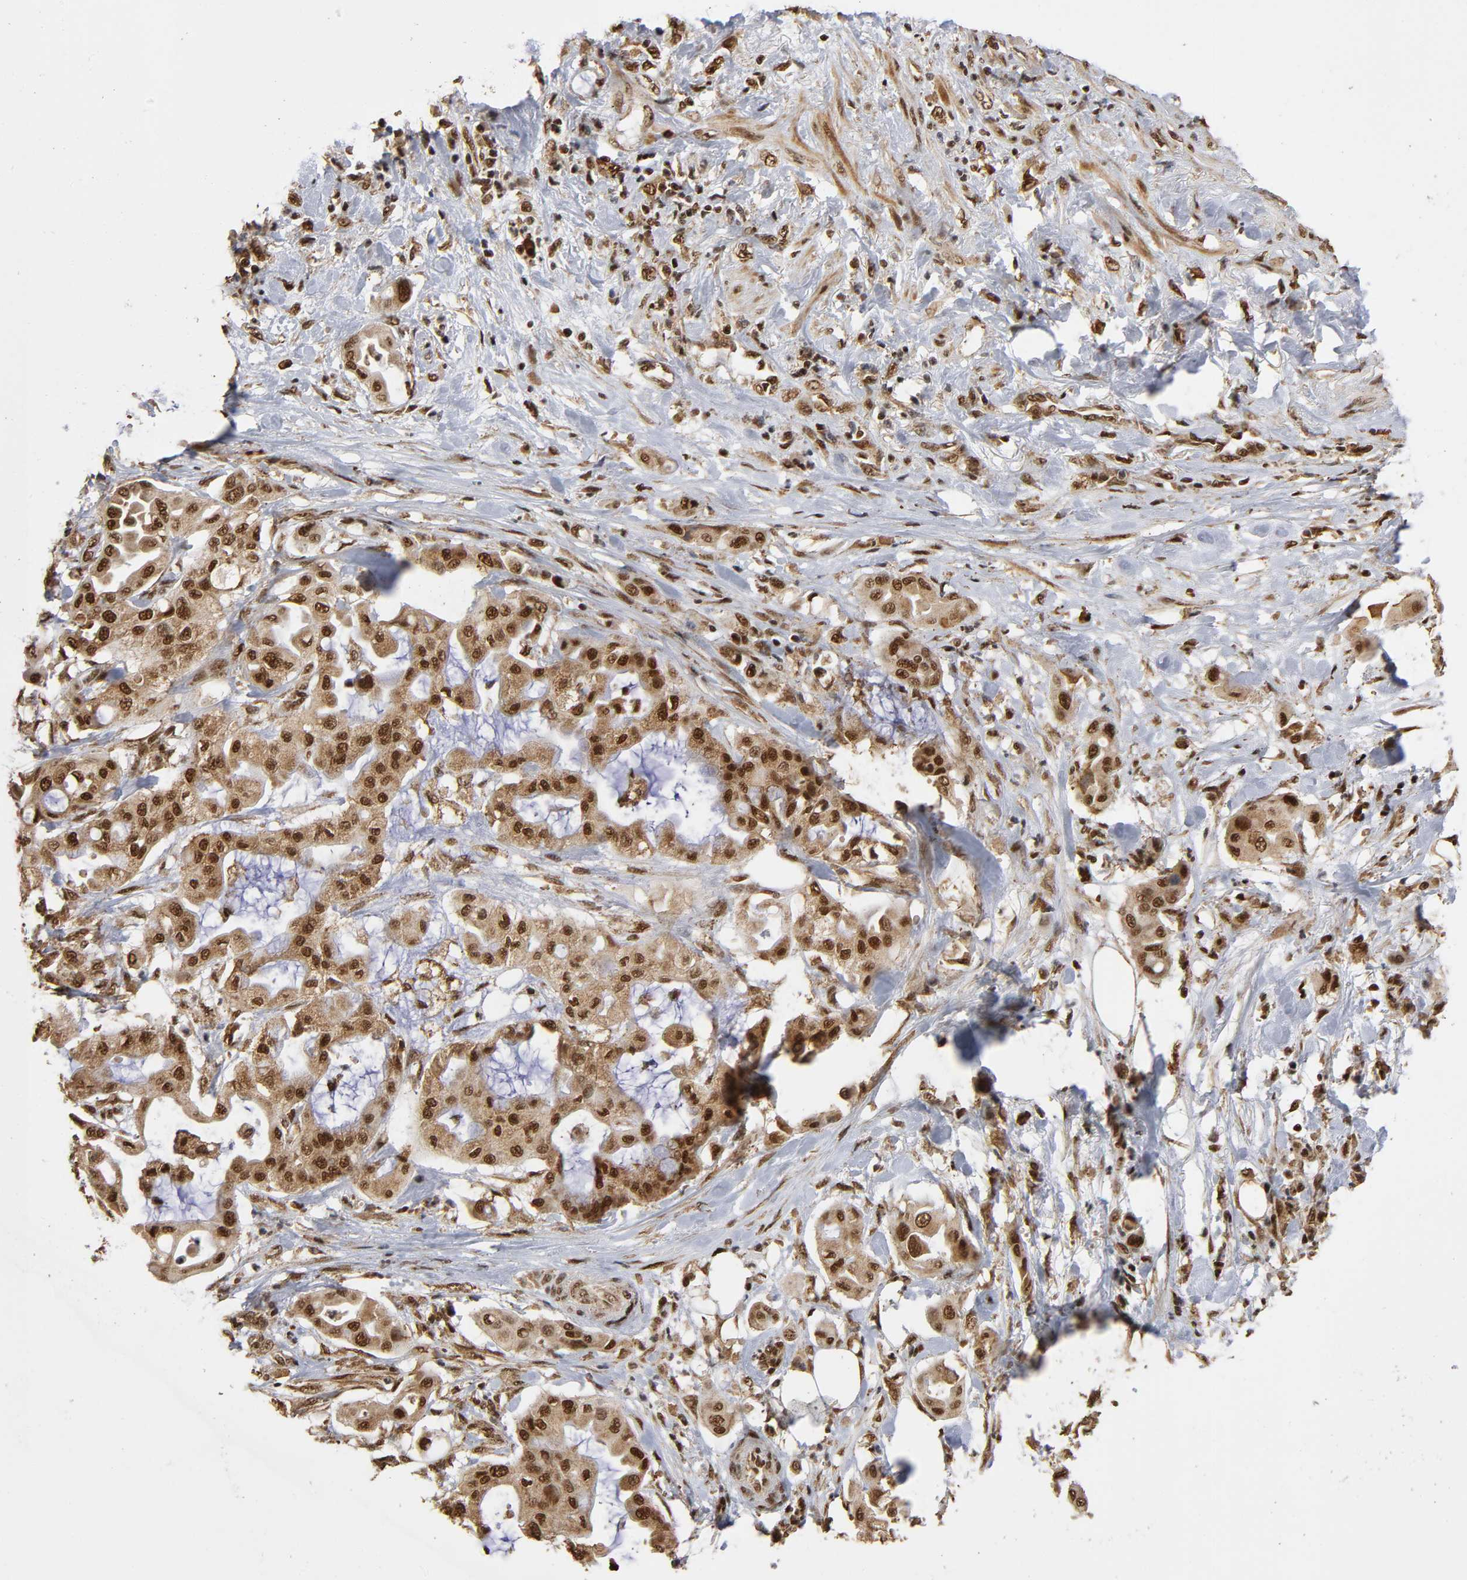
{"staining": {"intensity": "strong", "quantity": ">75%", "location": "cytoplasmic/membranous,nuclear"}, "tissue": "pancreatic cancer", "cell_type": "Tumor cells", "image_type": "cancer", "snomed": [{"axis": "morphology", "description": "Adenocarcinoma, NOS"}, {"axis": "morphology", "description": "Adenocarcinoma, metastatic, NOS"}, {"axis": "topography", "description": "Lymph node"}, {"axis": "topography", "description": "Pancreas"}, {"axis": "topography", "description": "Duodenum"}], "caption": "Immunohistochemistry photomicrograph of neoplastic tissue: adenocarcinoma (pancreatic) stained using immunohistochemistry (IHC) shows high levels of strong protein expression localized specifically in the cytoplasmic/membranous and nuclear of tumor cells, appearing as a cytoplasmic/membranous and nuclear brown color.", "gene": "RNF122", "patient": {"sex": "female", "age": 64}}